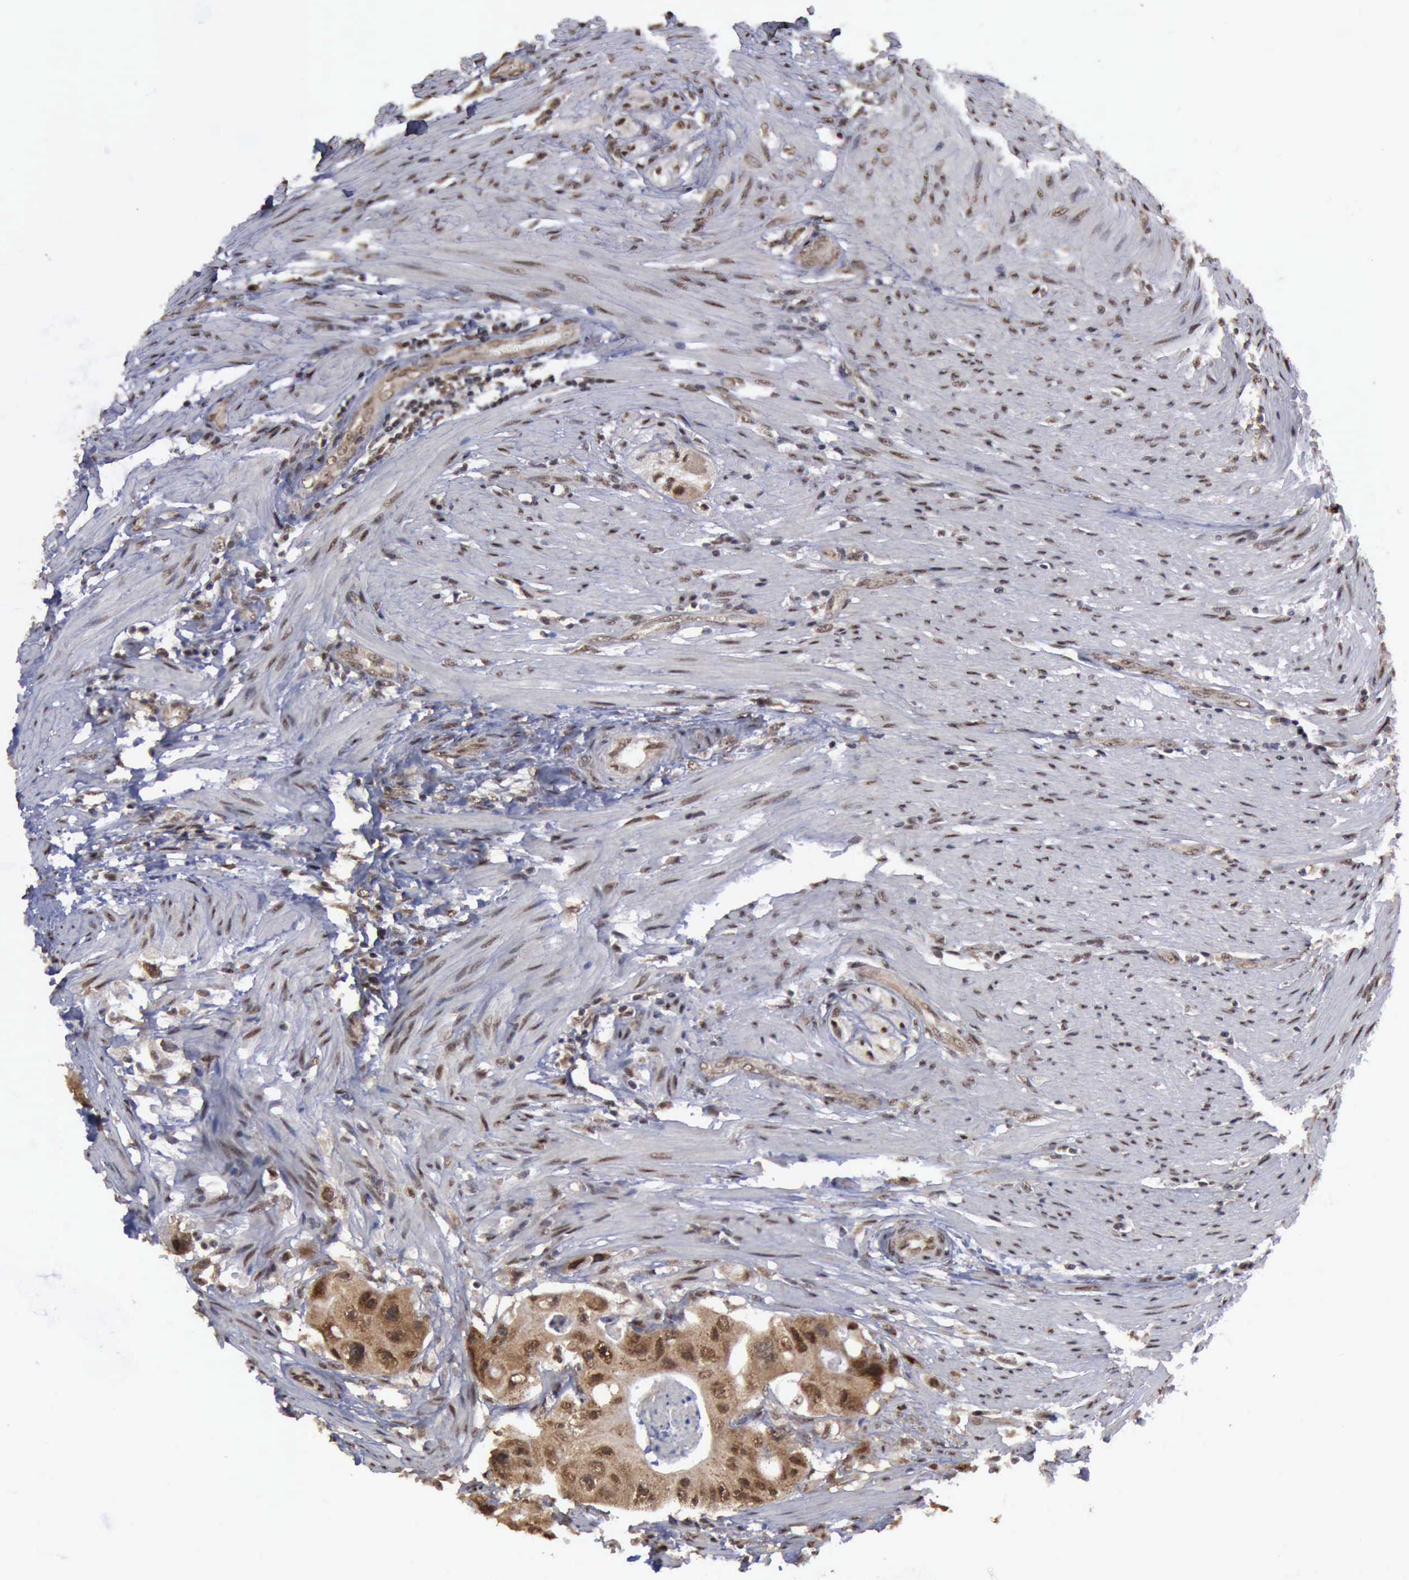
{"staining": {"intensity": "moderate", "quantity": ">75%", "location": "cytoplasmic/membranous,nuclear"}, "tissue": "colorectal cancer", "cell_type": "Tumor cells", "image_type": "cancer", "snomed": [{"axis": "morphology", "description": "Adenocarcinoma, NOS"}, {"axis": "topography", "description": "Colon"}], "caption": "Immunohistochemistry (IHC) micrograph of neoplastic tissue: human colorectal cancer stained using IHC shows medium levels of moderate protein expression localized specifically in the cytoplasmic/membranous and nuclear of tumor cells, appearing as a cytoplasmic/membranous and nuclear brown color.", "gene": "RTCB", "patient": {"sex": "female", "age": 46}}